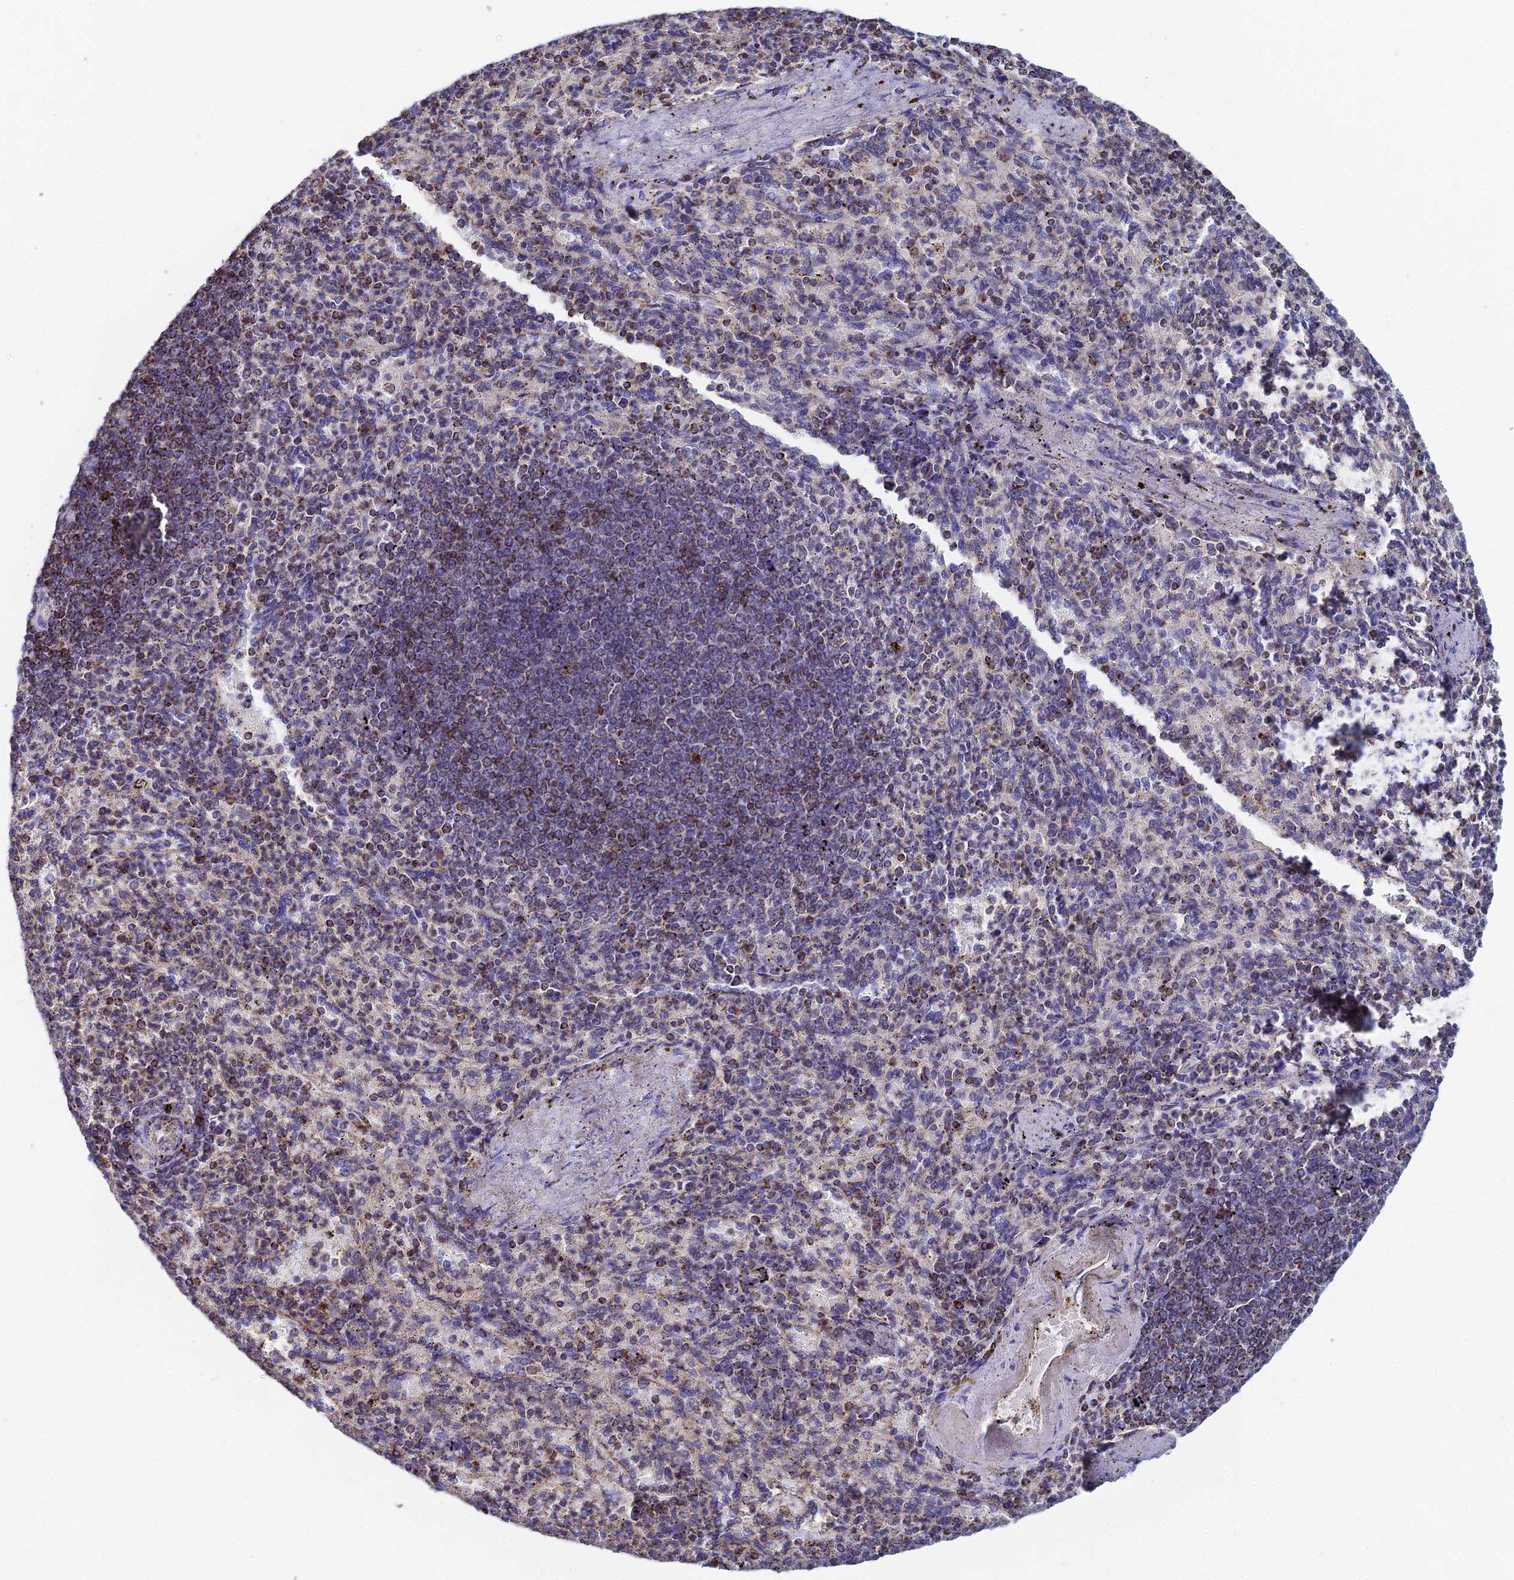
{"staining": {"intensity": "moderate", "quantity": "<25%", "location": "cytoplasmic/membranous"}, "tissue": "spleen", "cell_type": "Cells in red pulp", "image_type": "normal", "snomed": [{"axis": "morphology", "description": "Normal tissue, NOS"}, {"axis": "topography", "description": "Spleen"}], "caption": "Human spleen stained for a protein (brown) reveals moderate cytoplasmic/membranous positive positivity in approximately <25% of cells in red pulp.", "gene": "SPOCK2", "patient": {"sex": "female", "age": 74}}